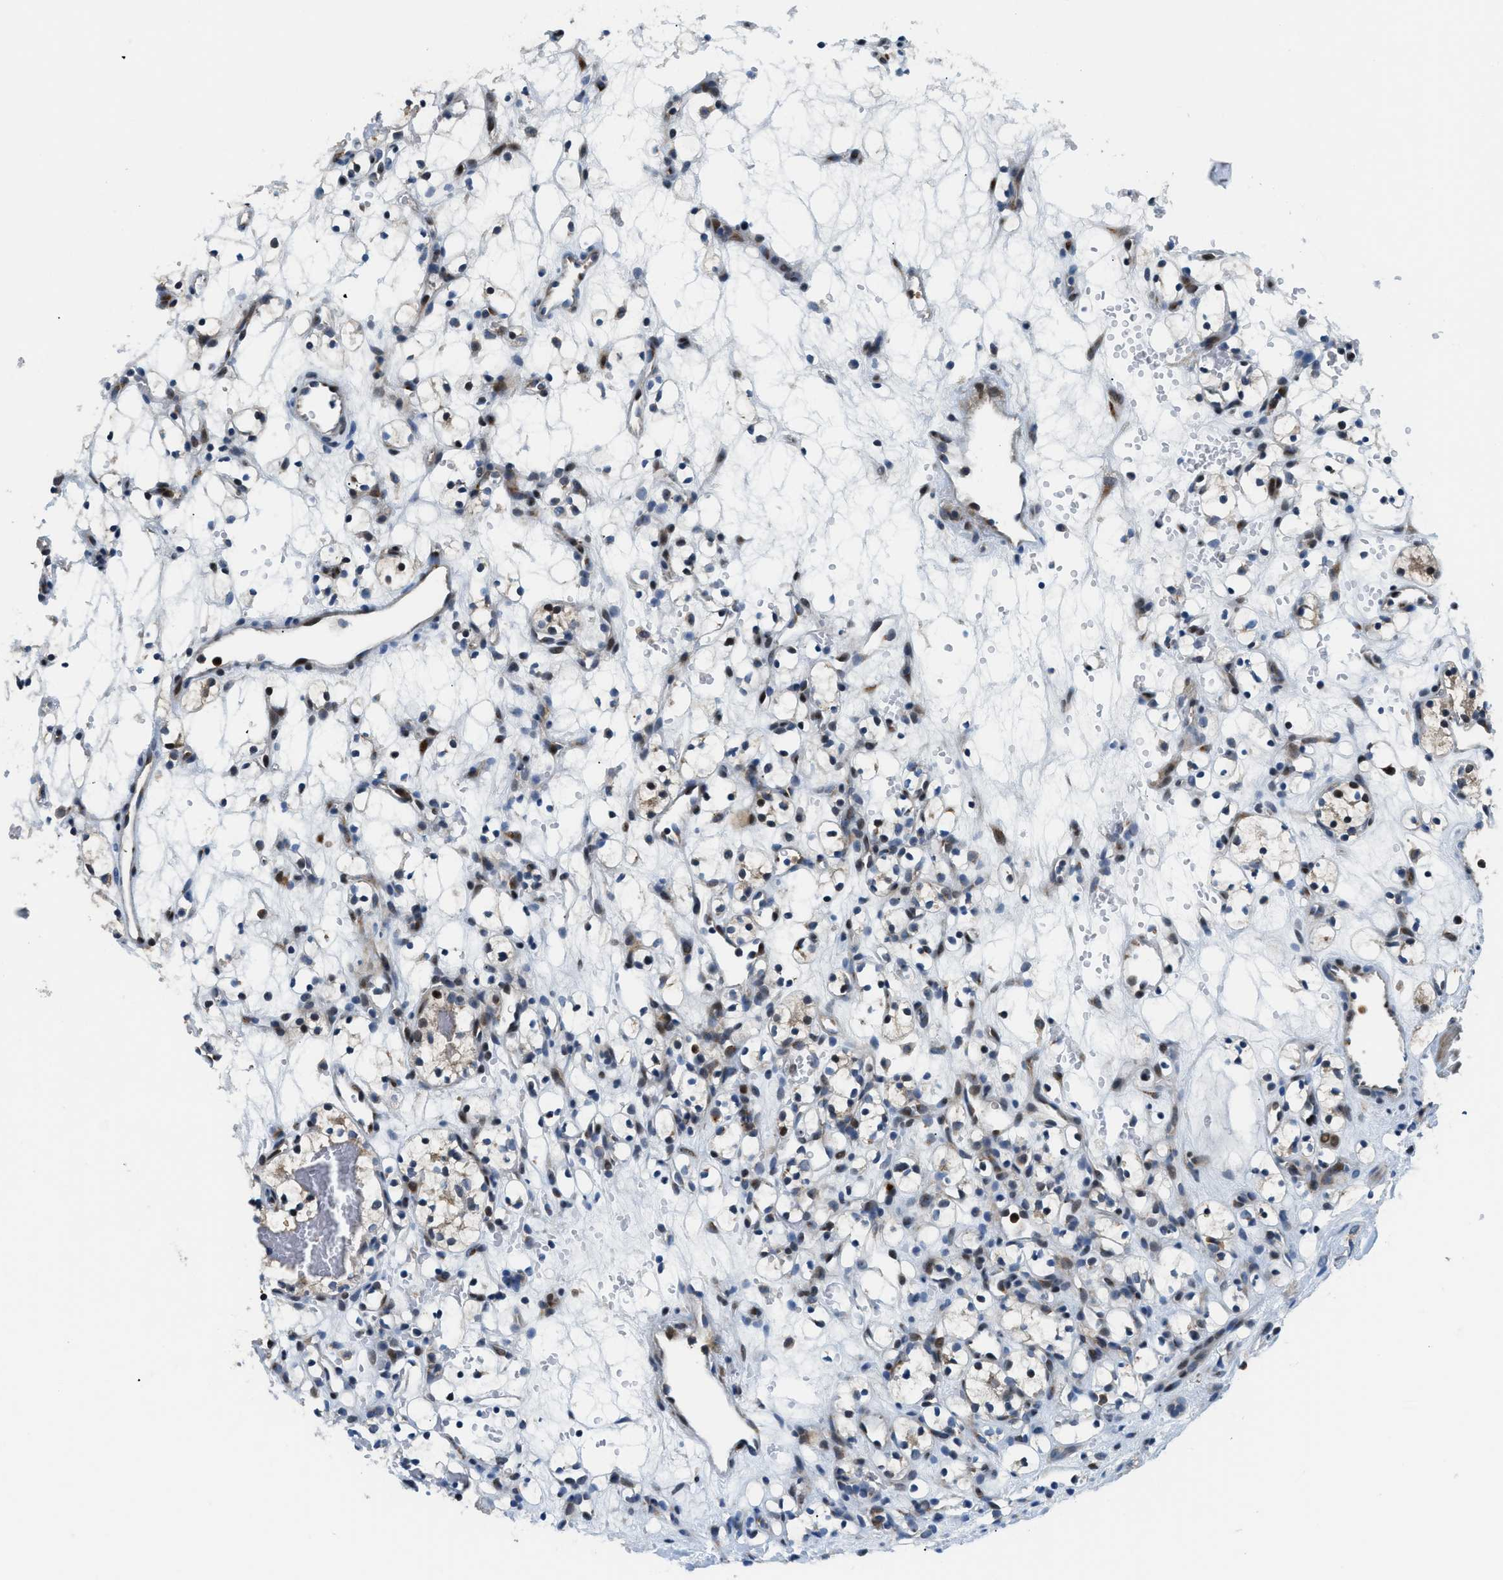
{"staining": {"intensity": "weak", "quantity": "<25%", "location": "cytoplasmic/membranous"}, "tissue": "renal cancer", "cell_type": "Tumor cells", "image_type": "cancer", "snomed": [{"axis": "morphology", "description": "Adenocarcinoma, NOS"}, {"axis": "topography", "description": "Kidney"}], "caption": "IHC image of renal cancer (adenocarcinoma) stained for a protein (brown), which shows no positivity in tumor cells.", "gene": "FUT8", "patient": {"sex": "female", "age": 60}}